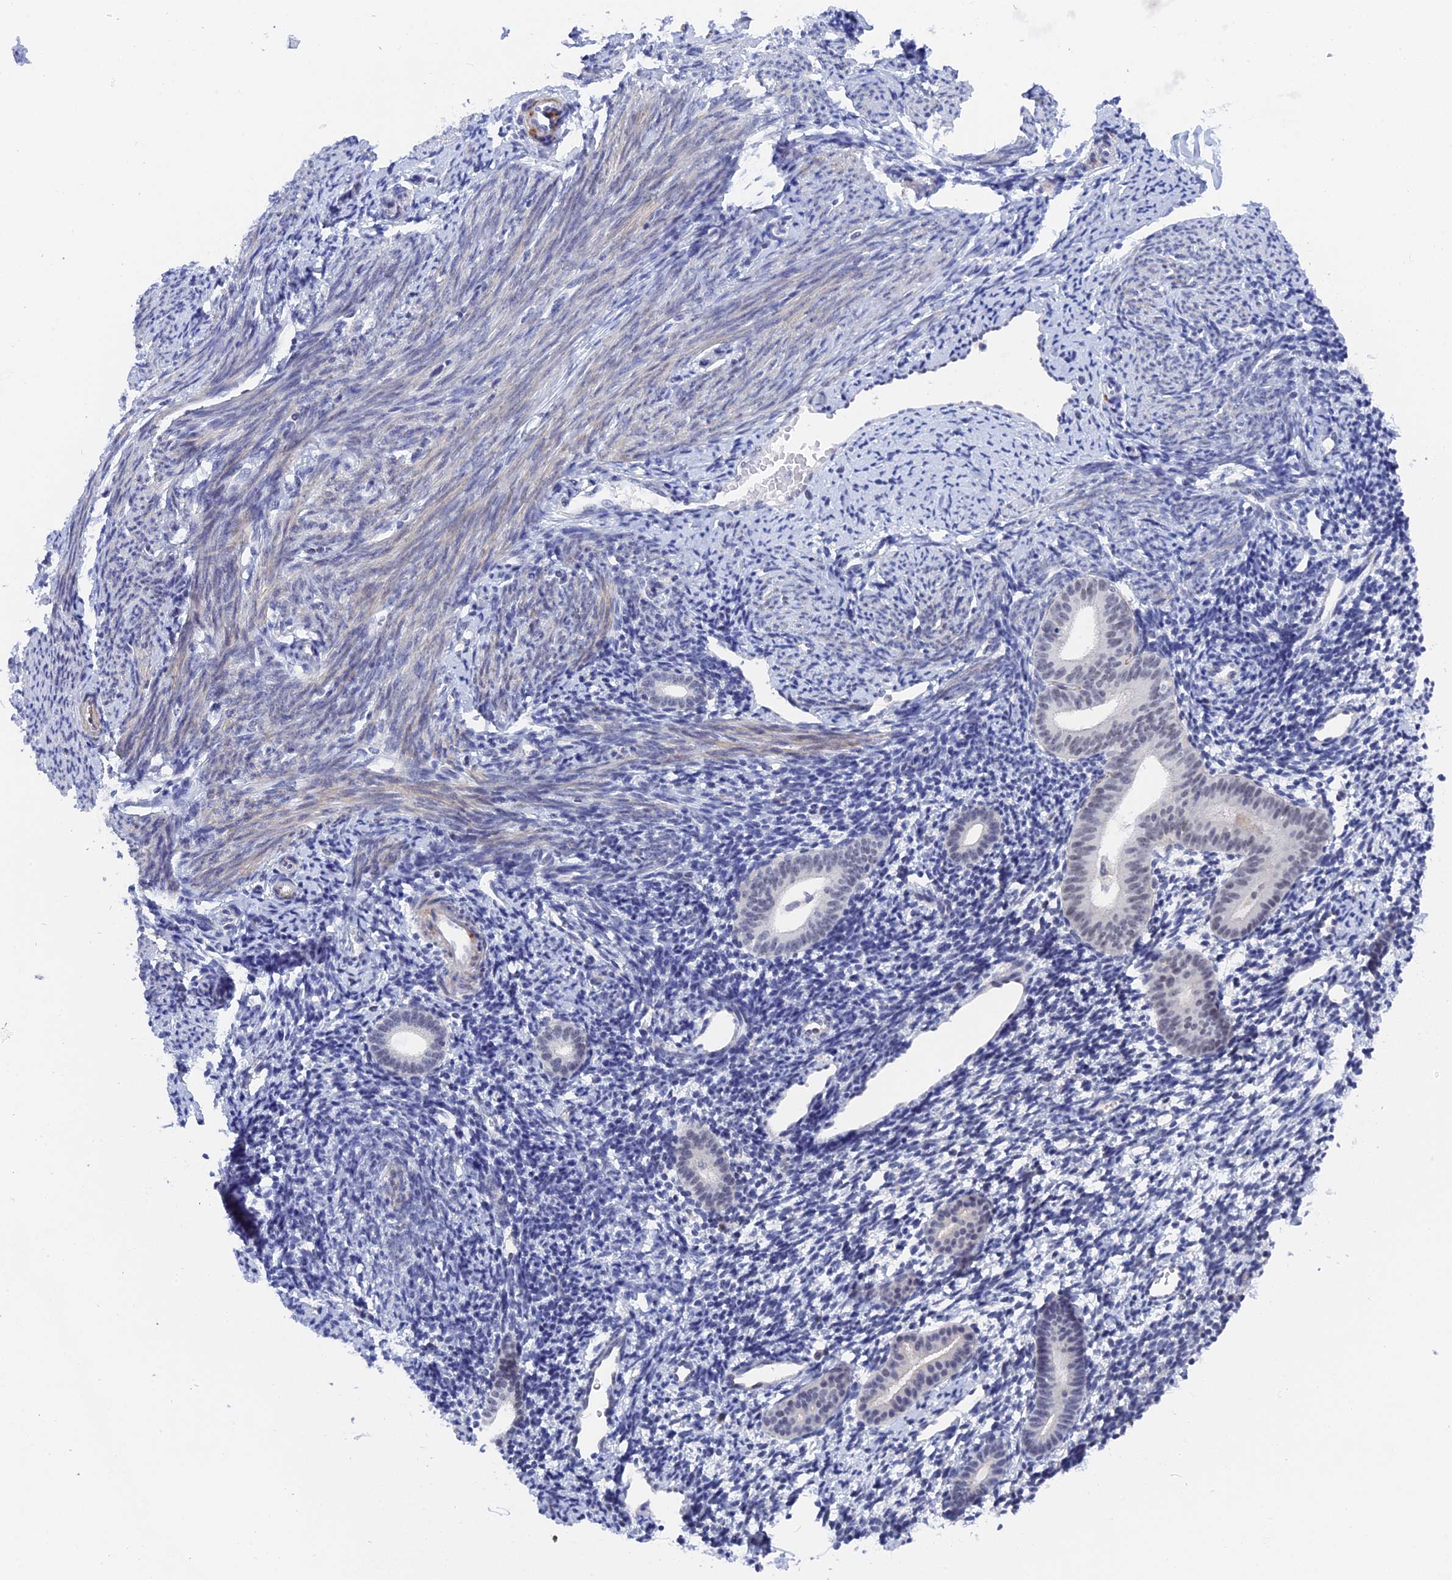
{"staining": {"intensity": "negative", "quantity": "none", "location": "none"}, "tissue": "endometrium", "cell_type": "Cells in endometrial stroma", "image_type": "normal", "snomed": [{"axis": "morphology", "description": "Normal tissue, NOS"}, {"axis": "topography", "description": "Endometrium"}], "caption": "The IHC photomicrograph has no significant expression in cells in endometrial stroma of endometrium.", "gene": "BRD2", "patient": {"sex": "female", "age": 56}}